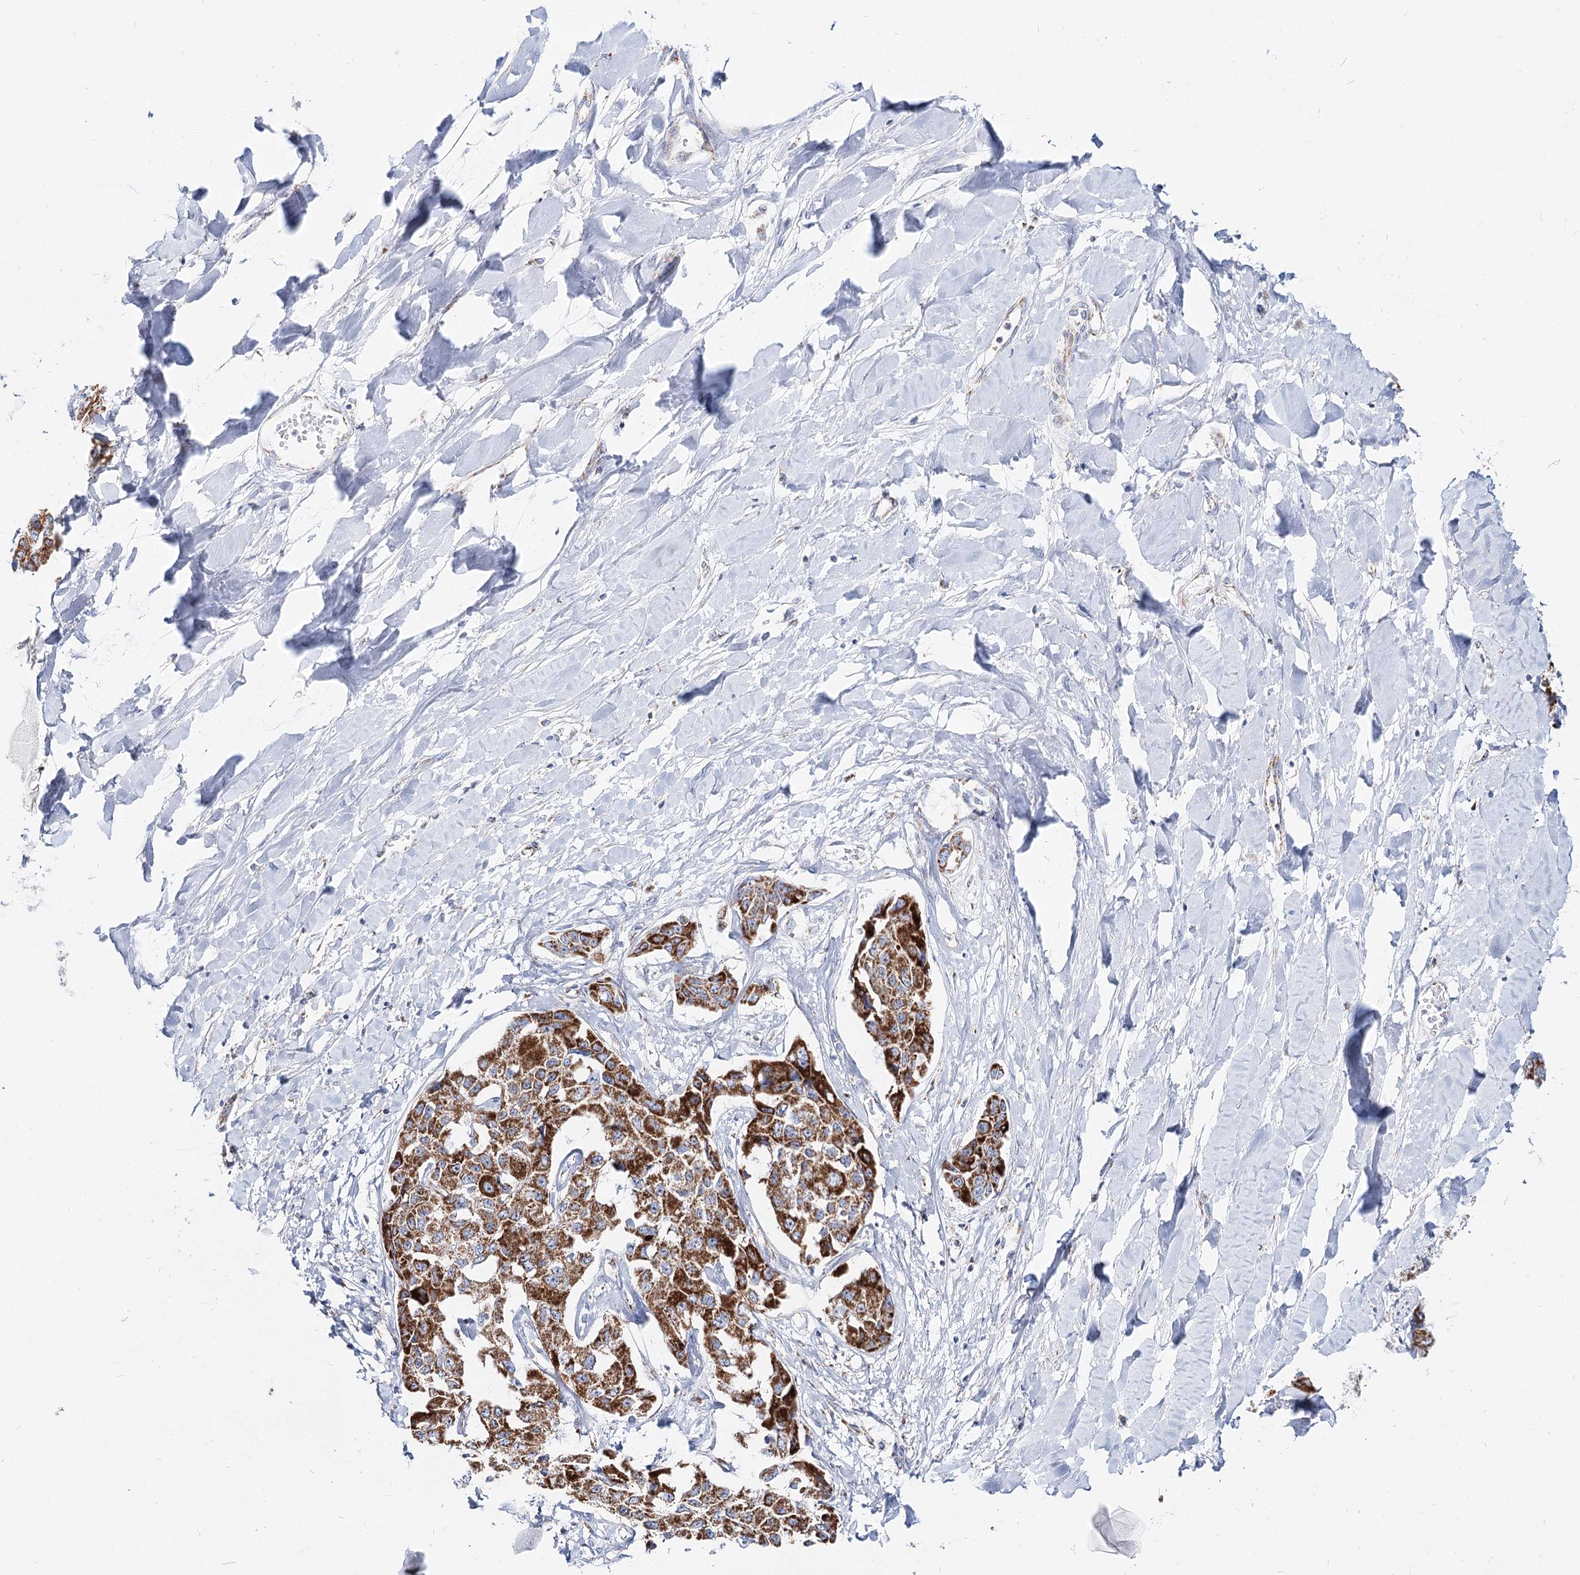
{"staining": {"intensity": "strong", "quantity": ">75%", "location": "cytoplasmic/membranous"}, "tissue": "liver cancer", "cell_type": "Tumor cells", "image_type": "cancer", "snomed": [{"axis": "morphology", "description": "Cholangiocarcinoma"}, {"axis": "topography", "description": "Liver"}], "caption": "Protein staining of cholangiocarcinoma (liver) tissue shows strong cytoplasmic/membranous staining in approximately >75% of tumor cells.", "gene": "MCCC2", "patient": {"sex": "male", "age": 59}}